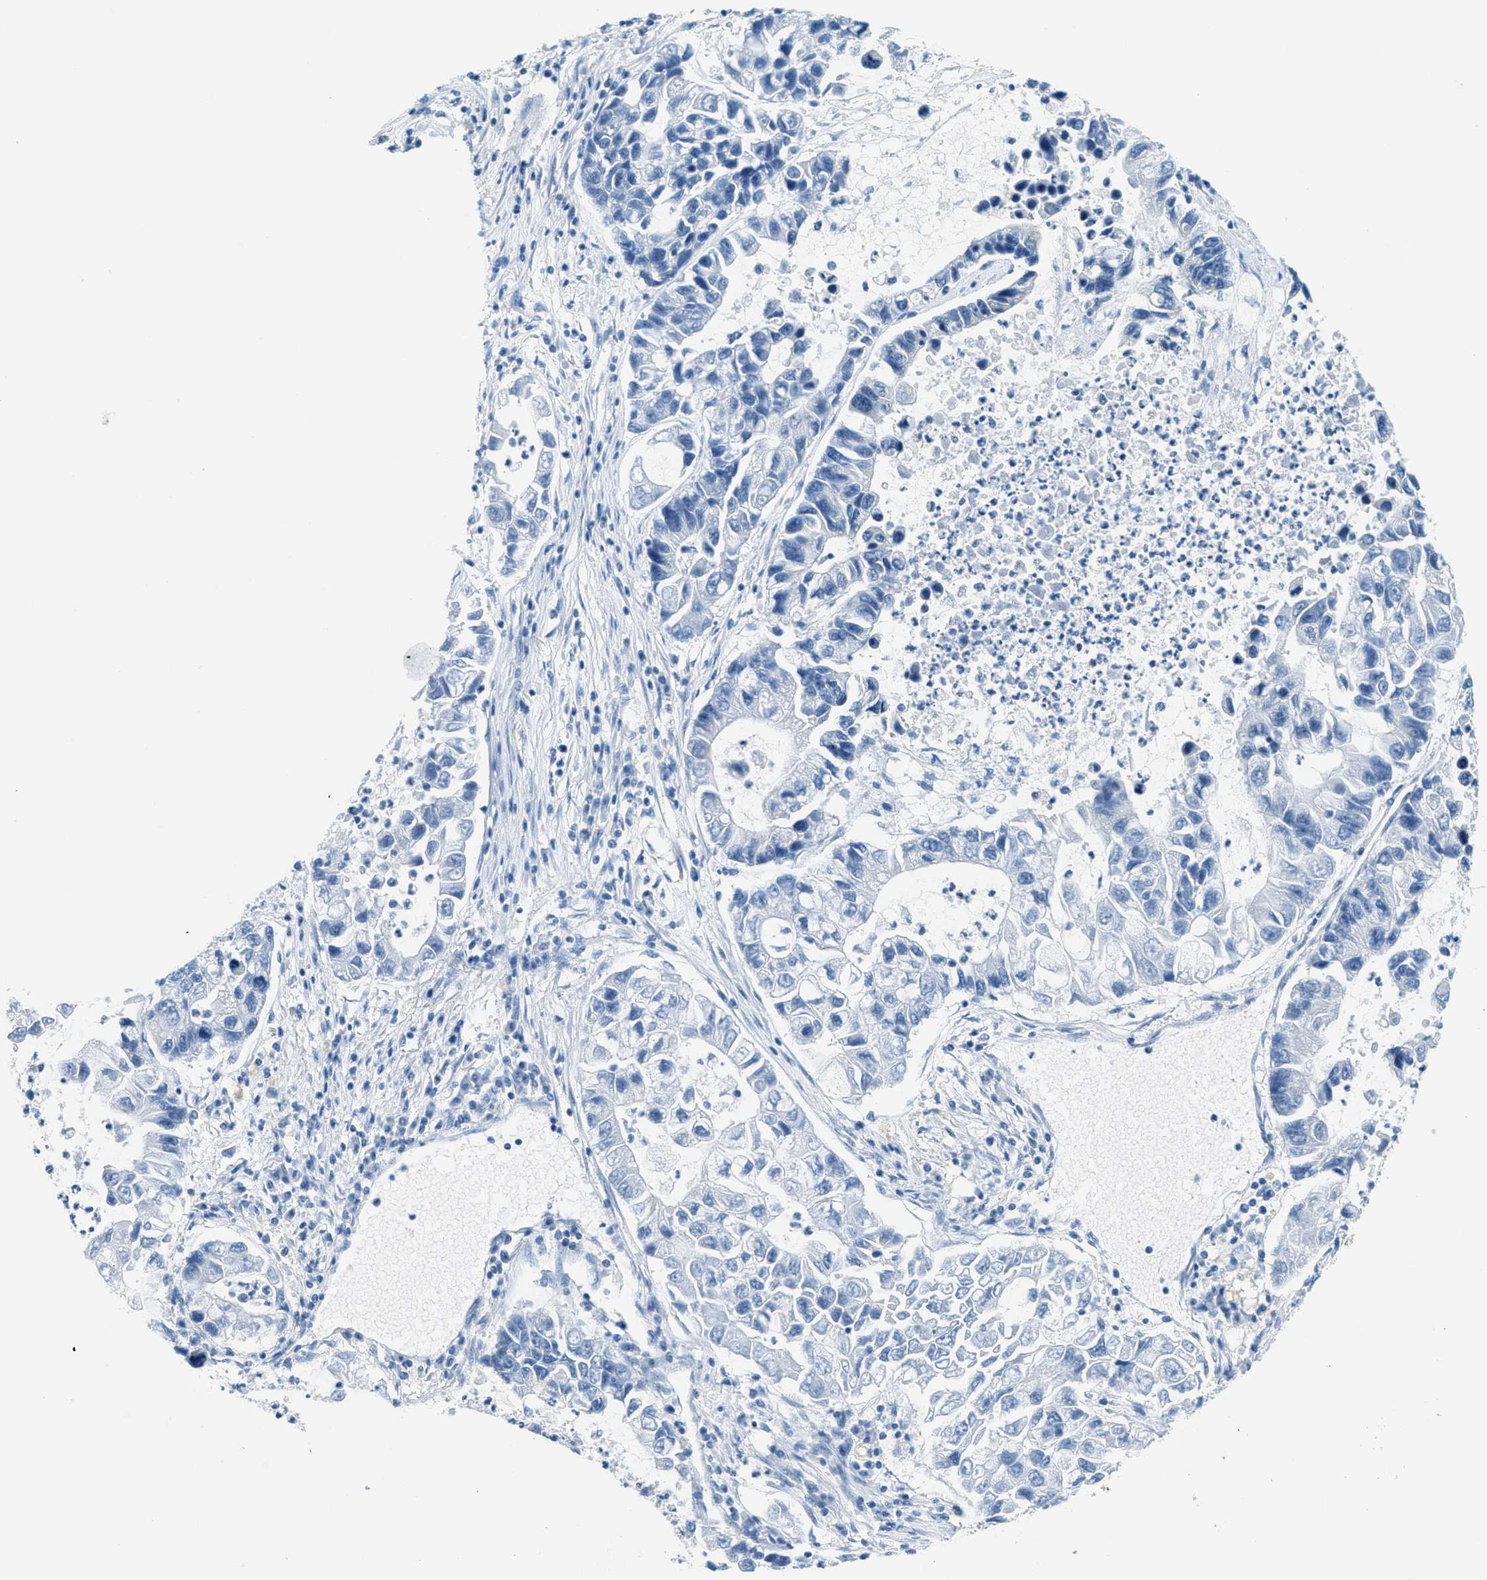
{"staining": {"intensity": "negative", "quantity": "none", "location": "none"}, "tissue": "lung cancer", "cell_type": "Tumor cells", "image_type": "cancer", "snomed": [{"axis": "morphology", "description": "Adenocarcinoma, NOS"}, {"axis": "topography", "description": "Lung"}], "caption": "The photomicrograph shows no staining of tumor cells in lung cancer (adenocarcinoma).", "gene": "AP2B1", "patient": {"sex": "female", "age": 51}}